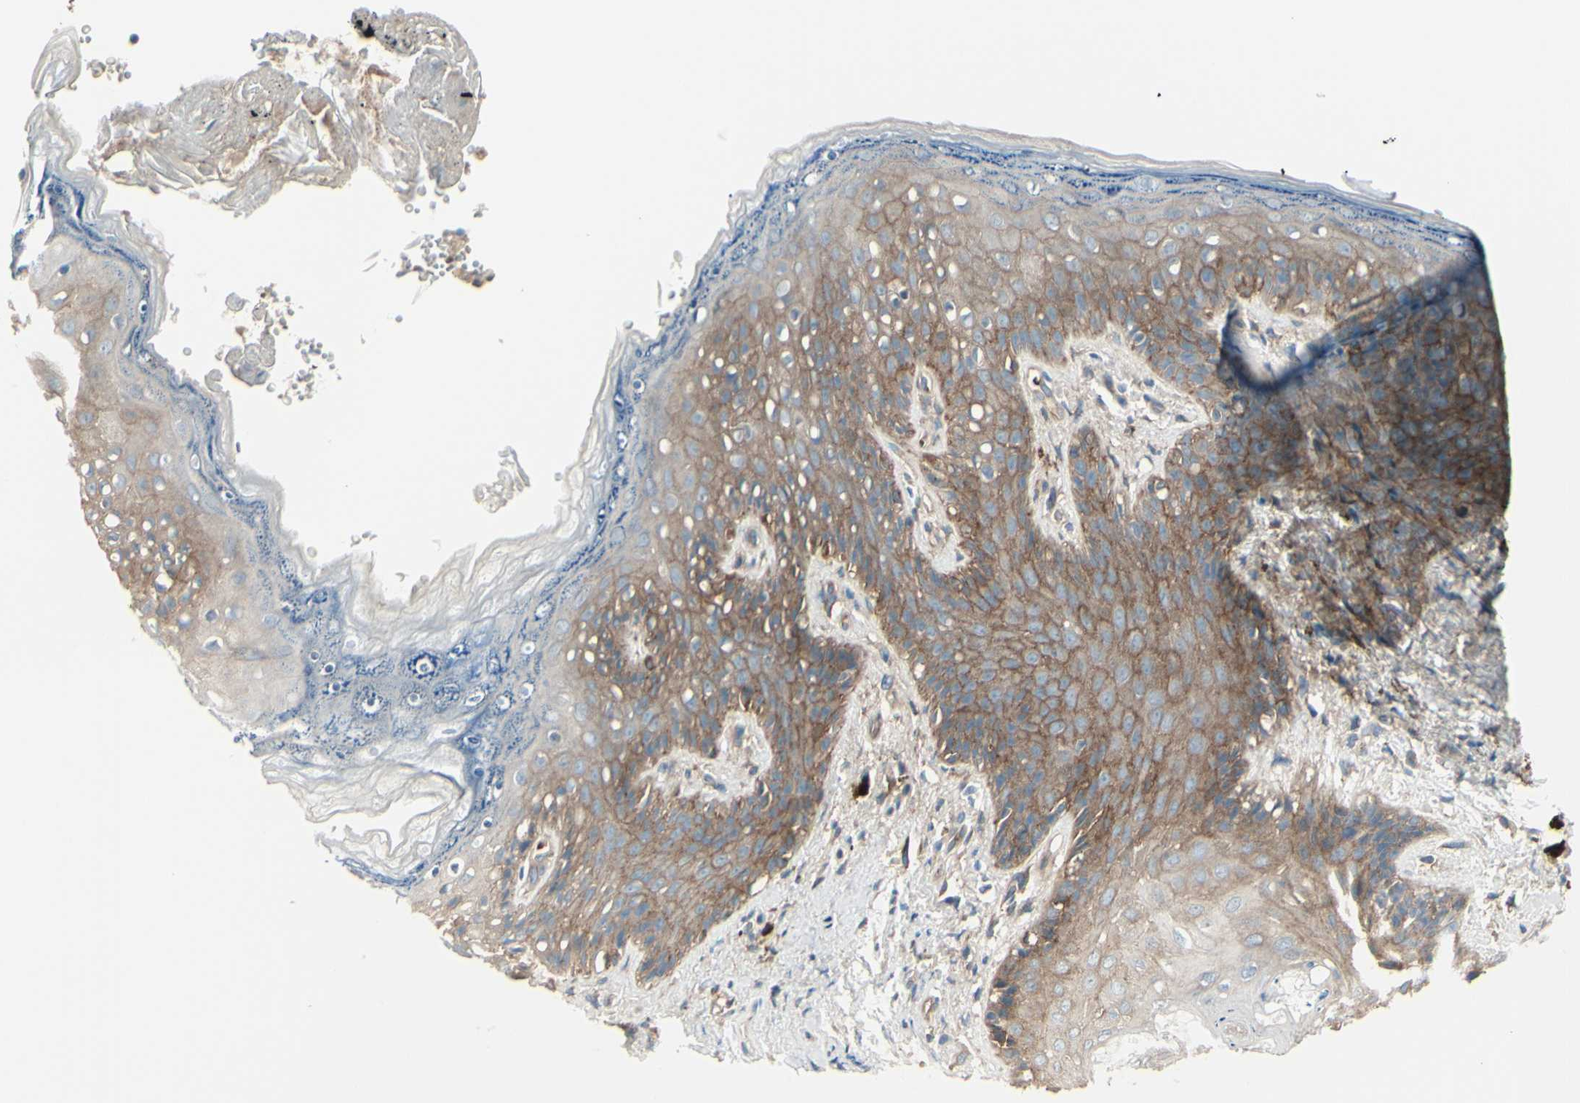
{"staining": {"intensity": "weak", "quantity": ">75%", "location": "cytoplasmic/membranous"}, "tissue": "skin", "cell_type": "Epidermal cells", "image_type": "normal", "snomed": [{"axis": "morphology", "description": "Normal tissue, NOS"}, {"axis": "topography", "description": "Anal"}], "caption": "Skin stained for a protein displays weak cytoplasmic/membranous positivity in epidermal cells. (DAB = brown stain, brightfield microscopy at high magnification).", "gene": "PCDHGA10", "patient": {"sex": "female", "age": 46}}